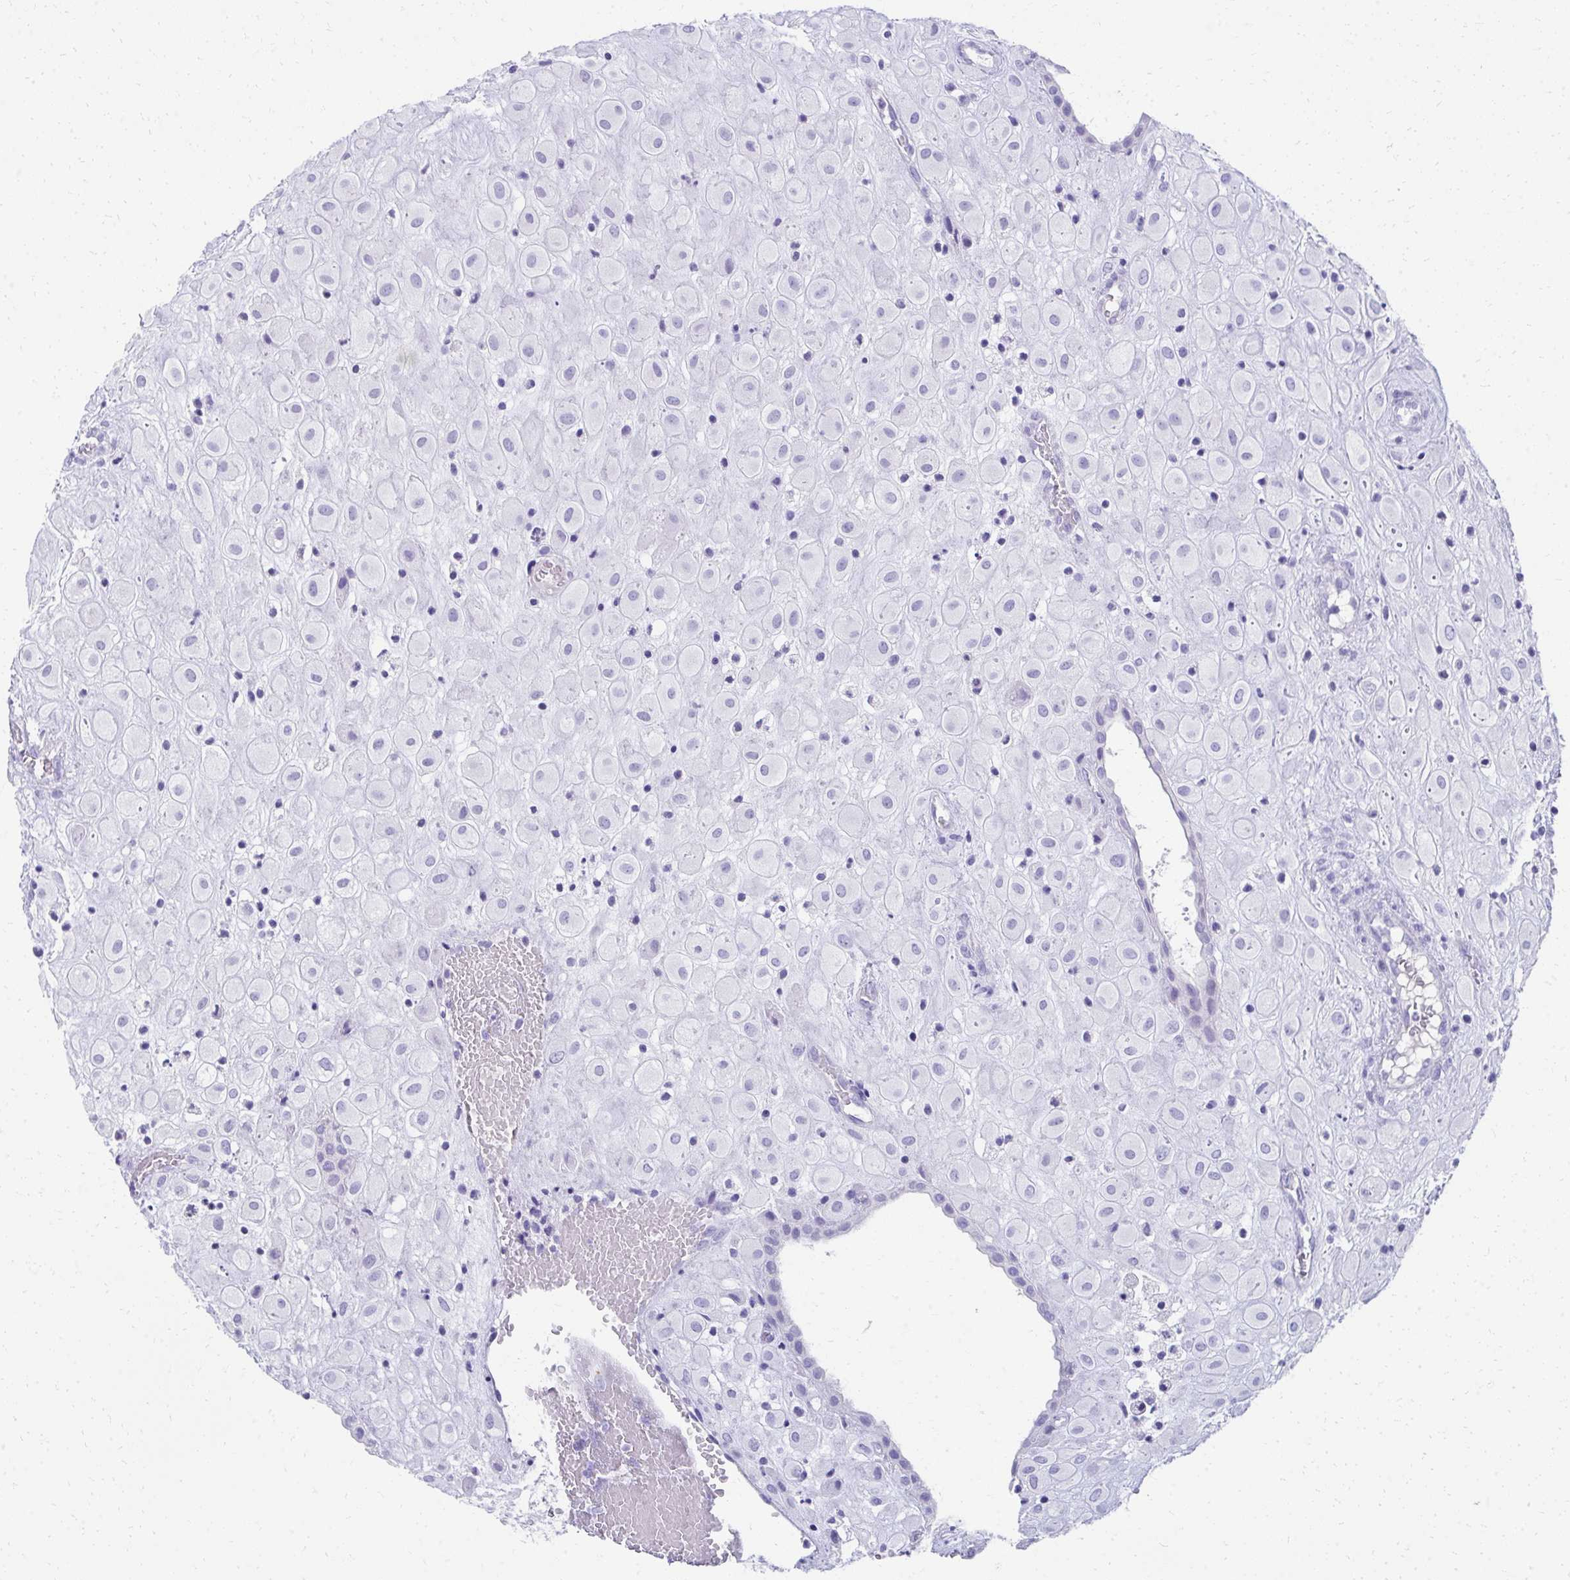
{"staining": {"intensity": "negative", "quantity": "none", "location": "none"}, "tissue": "placenta", "cell_type": "Decidual cells", "image_type": "normal", "snomed": [{"axis": "morphology", "description": "Normal tissue, NOS"}, {"axis": "topography", "description": "Placenta"}], "caption": "The immunohistochemistry micrograph has no significant positivity in decidual cells of placenta.", "gene": "SEC14L3", "patient": {"sex": "female", "age": 24}}